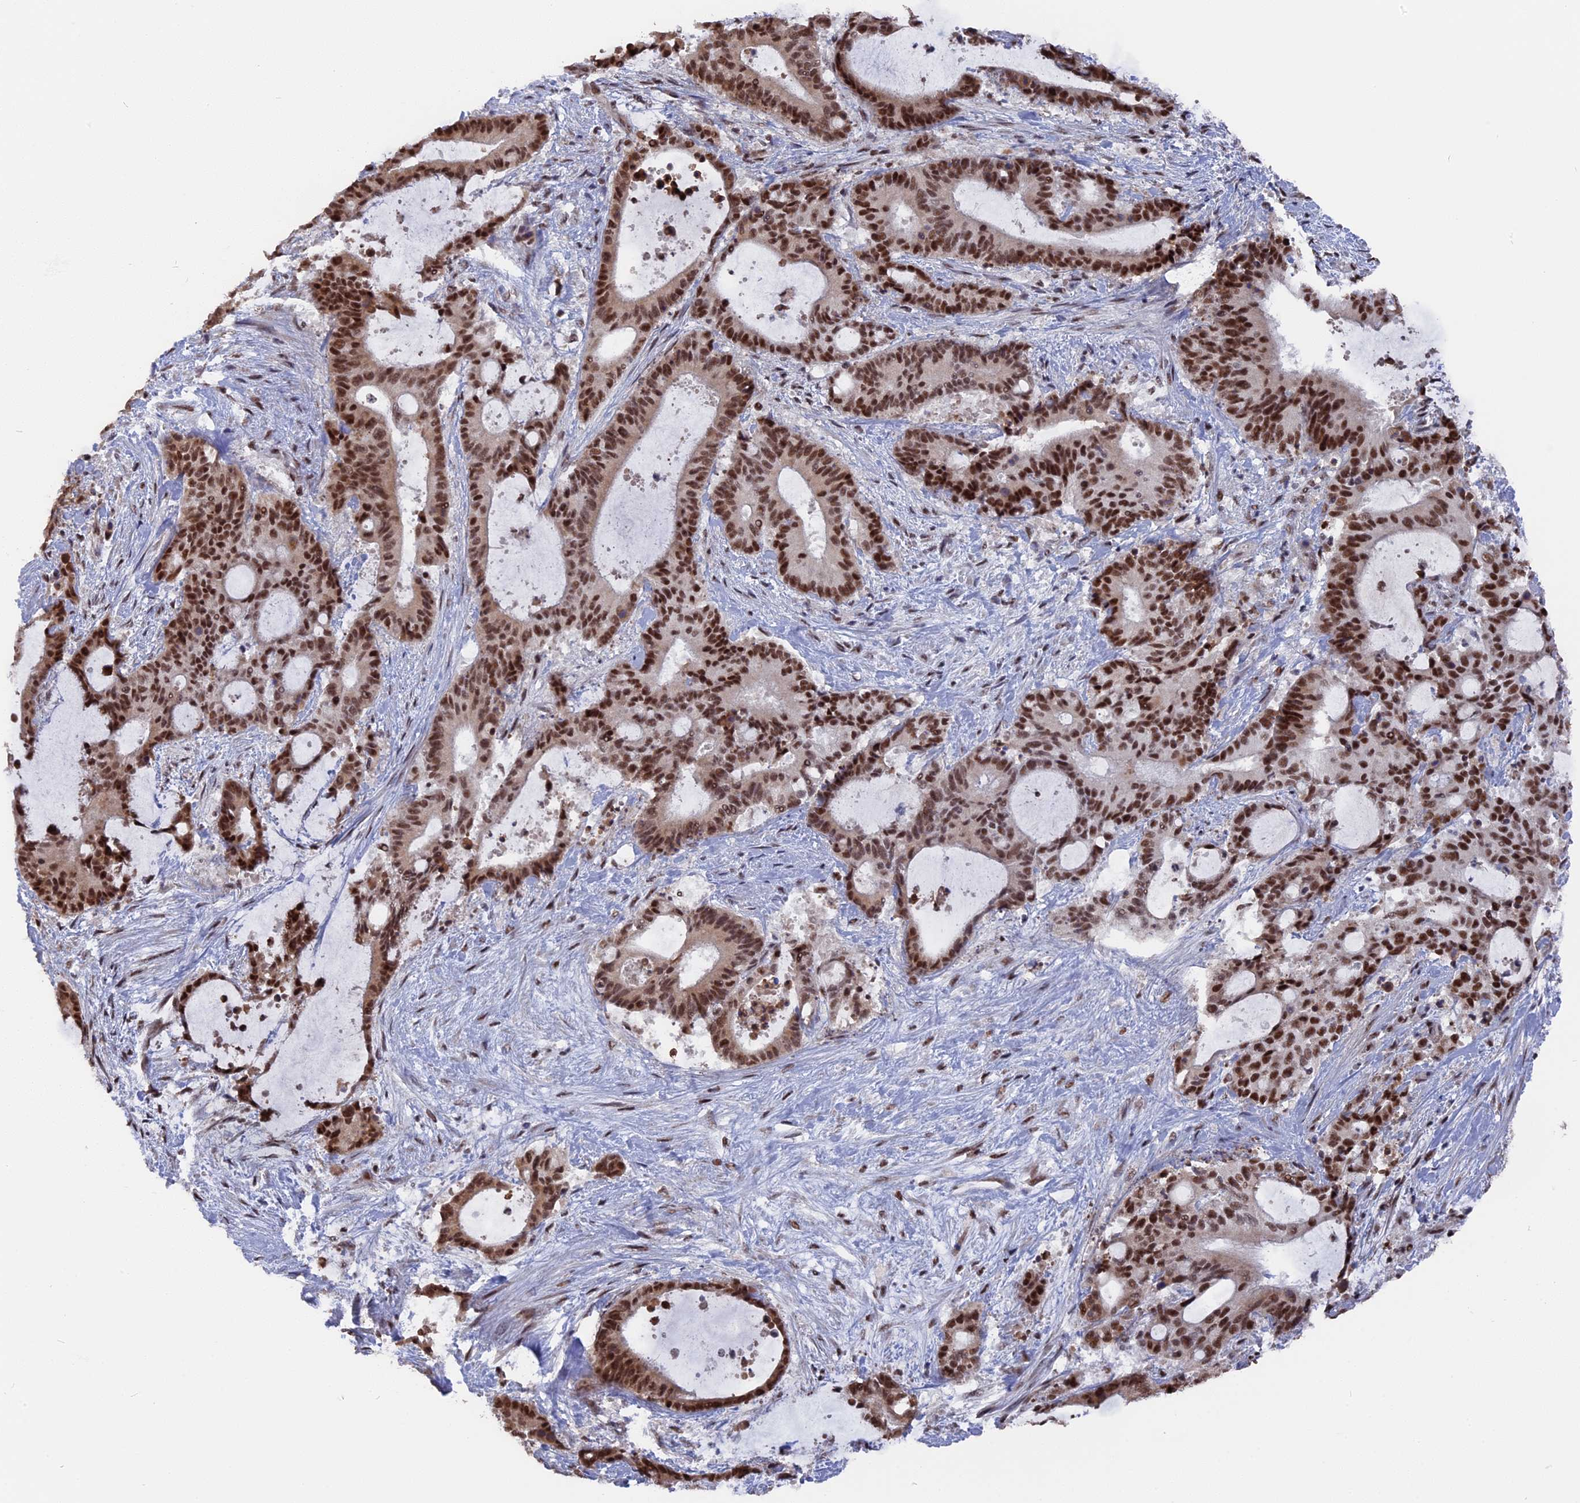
{"staining": {"intensity": "moderate", "quantity": ">75%", "location": "nuclear"}, "tissue": "liver cancer", "cell_type": "Tumor cells", "image_type": "cancer", "snomed": [{"axis": "morphology", "description": "Normal tissue, NOS"}, {"axis": "morphology", "description": "Cholangiocarcinoma"}, {"axis": "topography", "description": "Liver"}, {"axis": "topography", "description": "Peripheral nerve tissue"}], "caption": "Cholangiocarcinoma (liver) stained with a brown dye shows moderate nuclear positive staining in about >75% of tumor cells.", "gene": "SF3A2", "patient": {"sex": "female", "age": 73}}